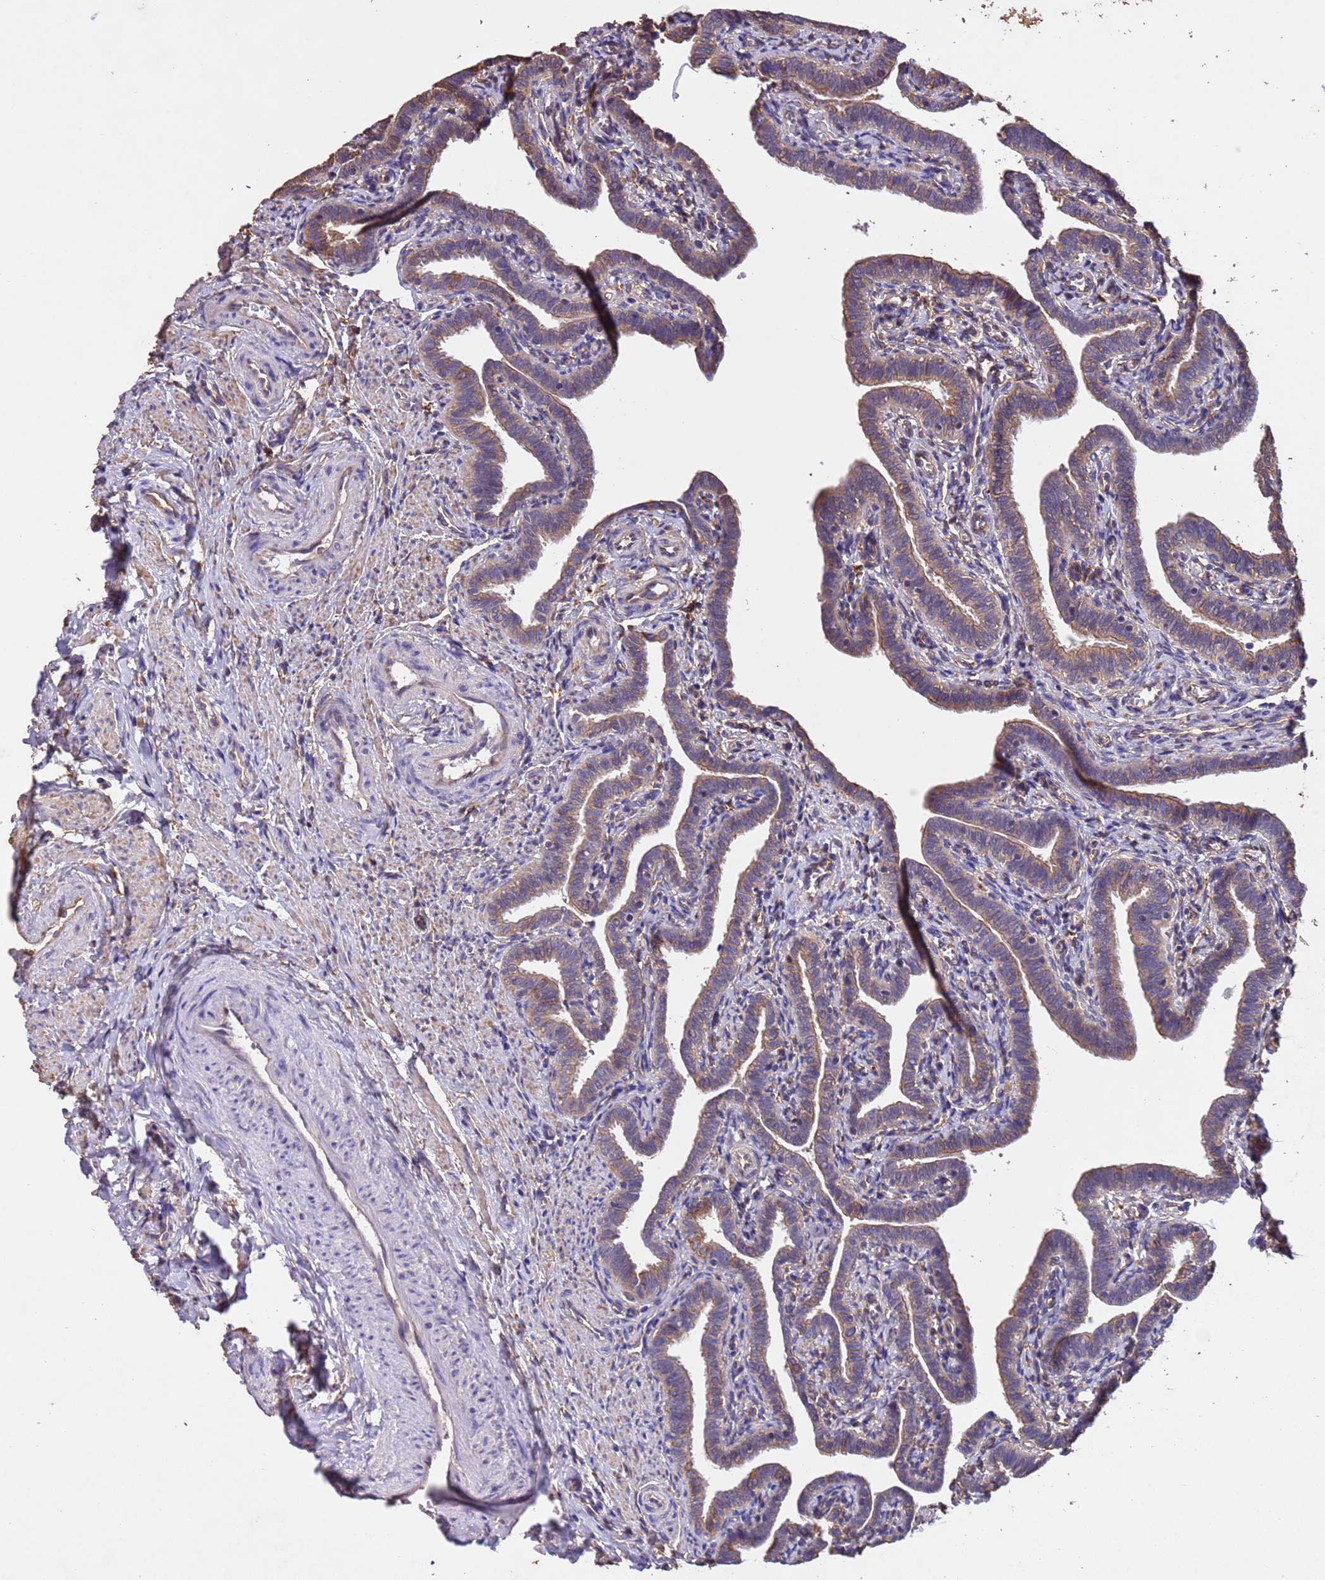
{"staining": {"intensity": "moderate", "quantity": "25%-75%", "location": "cytoplasmic/membranous"}, "tissue": "fallopian tube", "cell_type": "Glandular cells", "image_type": "normal", "snomed": [{"axis": "morphology", "description": "Normal tissue, NOS"}, {"axis": "topography", "description": "Fallopian tube"}], "caption": "Immunohistochemistry (IHC) (DAB) staining of unremarkable fallopian tube displays moderate cytoplasmic/membranous protein staining in about 25%-75% of glandular cells.", "gene": "MTX3", "patient": {"sex": "female", "age": 36}}